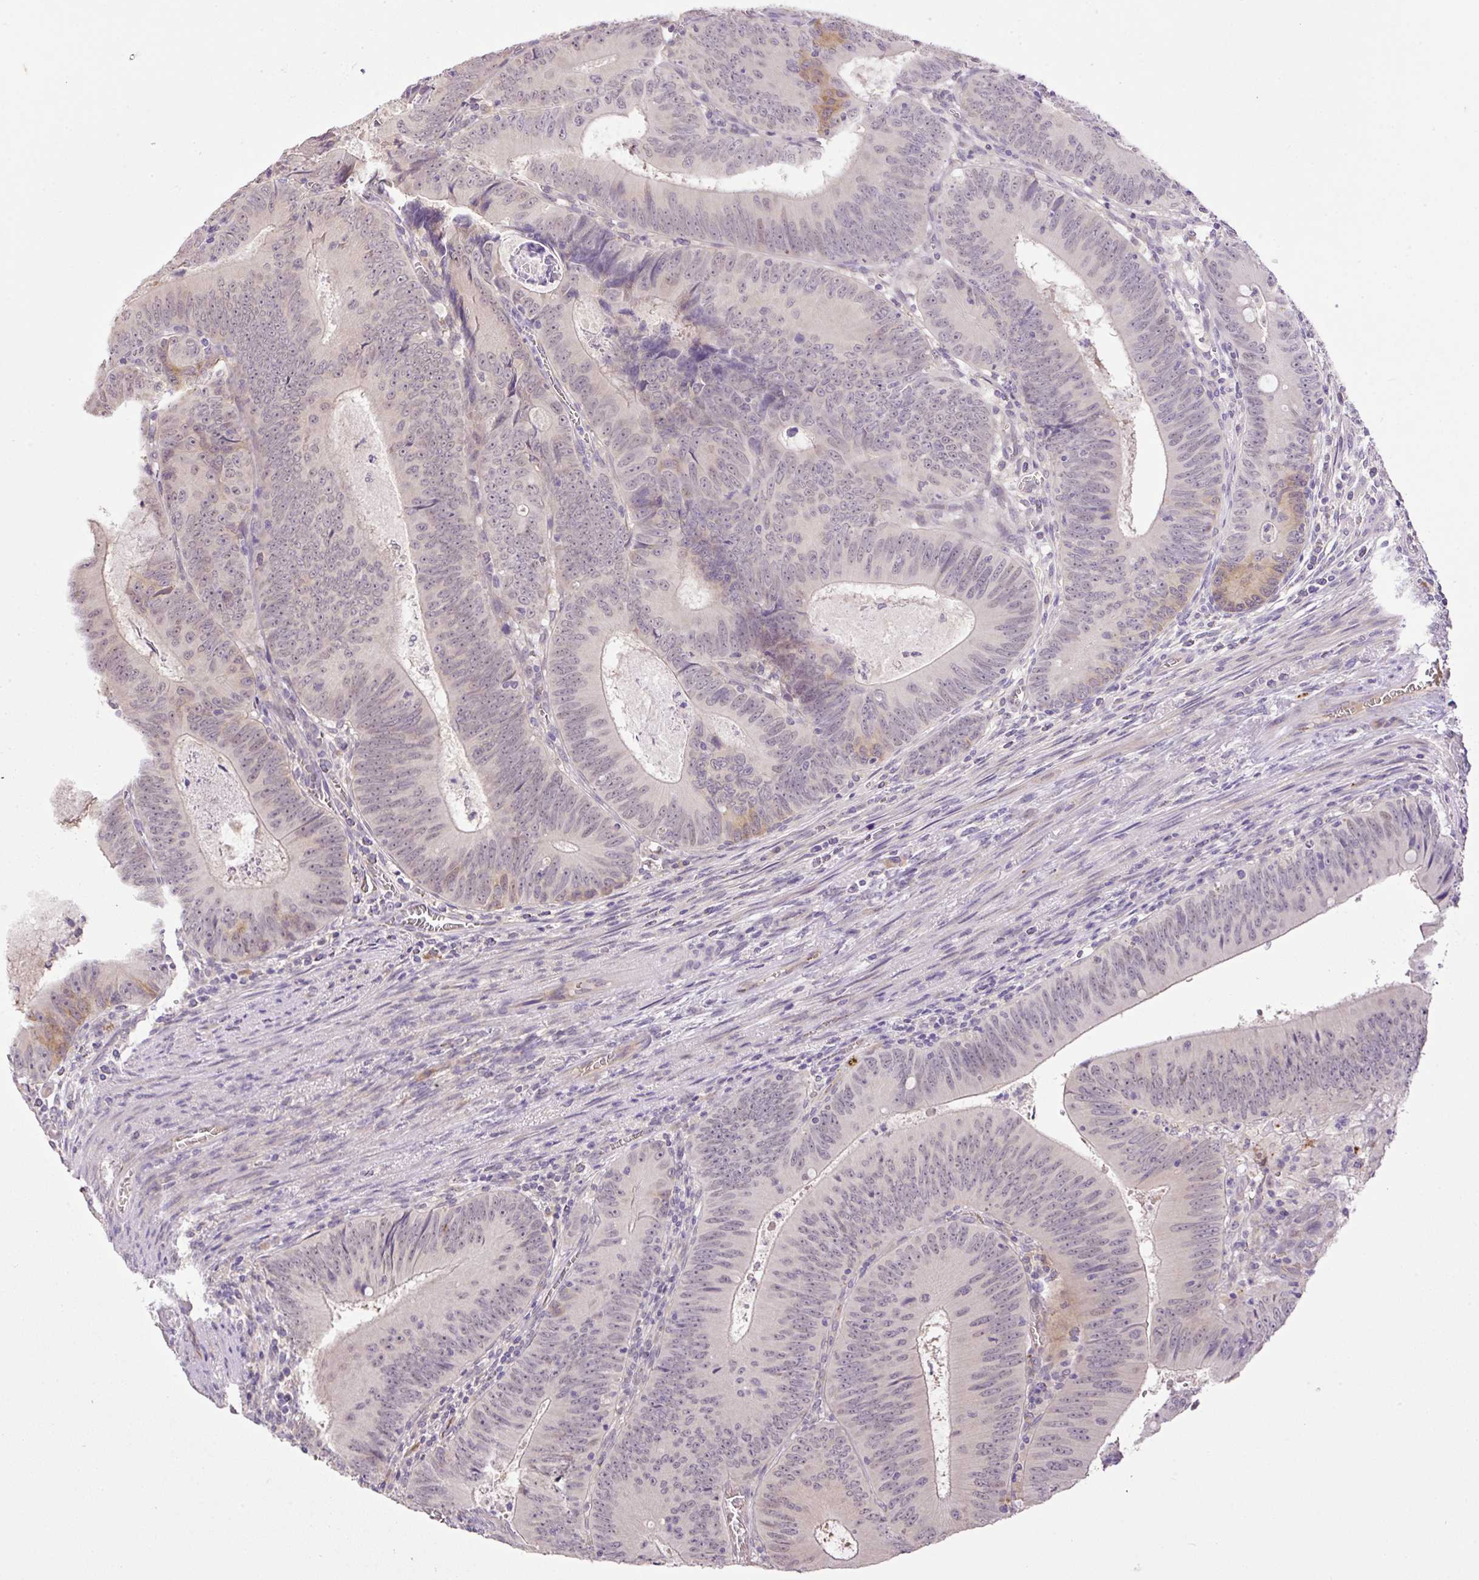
{"staining": {"intensity": "moderate", "quantity": "<25%", "location": "cytoplasmic/membranous,nuclear"}, "tissue": "colorectal cancer", "cell_type": "Tumor cells", "image_type": "cancer", "snomed": [{"axis": "morphology", "description": "Adenocarcinoma, NOS"}, {"axis": "topography", "description": "Rectum"}], "caption": "Human adenocarcinoma (colorectal) stained with a brown dye reveals moderate cytoplasmic/membranous and nuclear positive expression in about <25% of tumor cells.", "gene": "HABP4", "patient": {"sex": "female", "age": 72}}